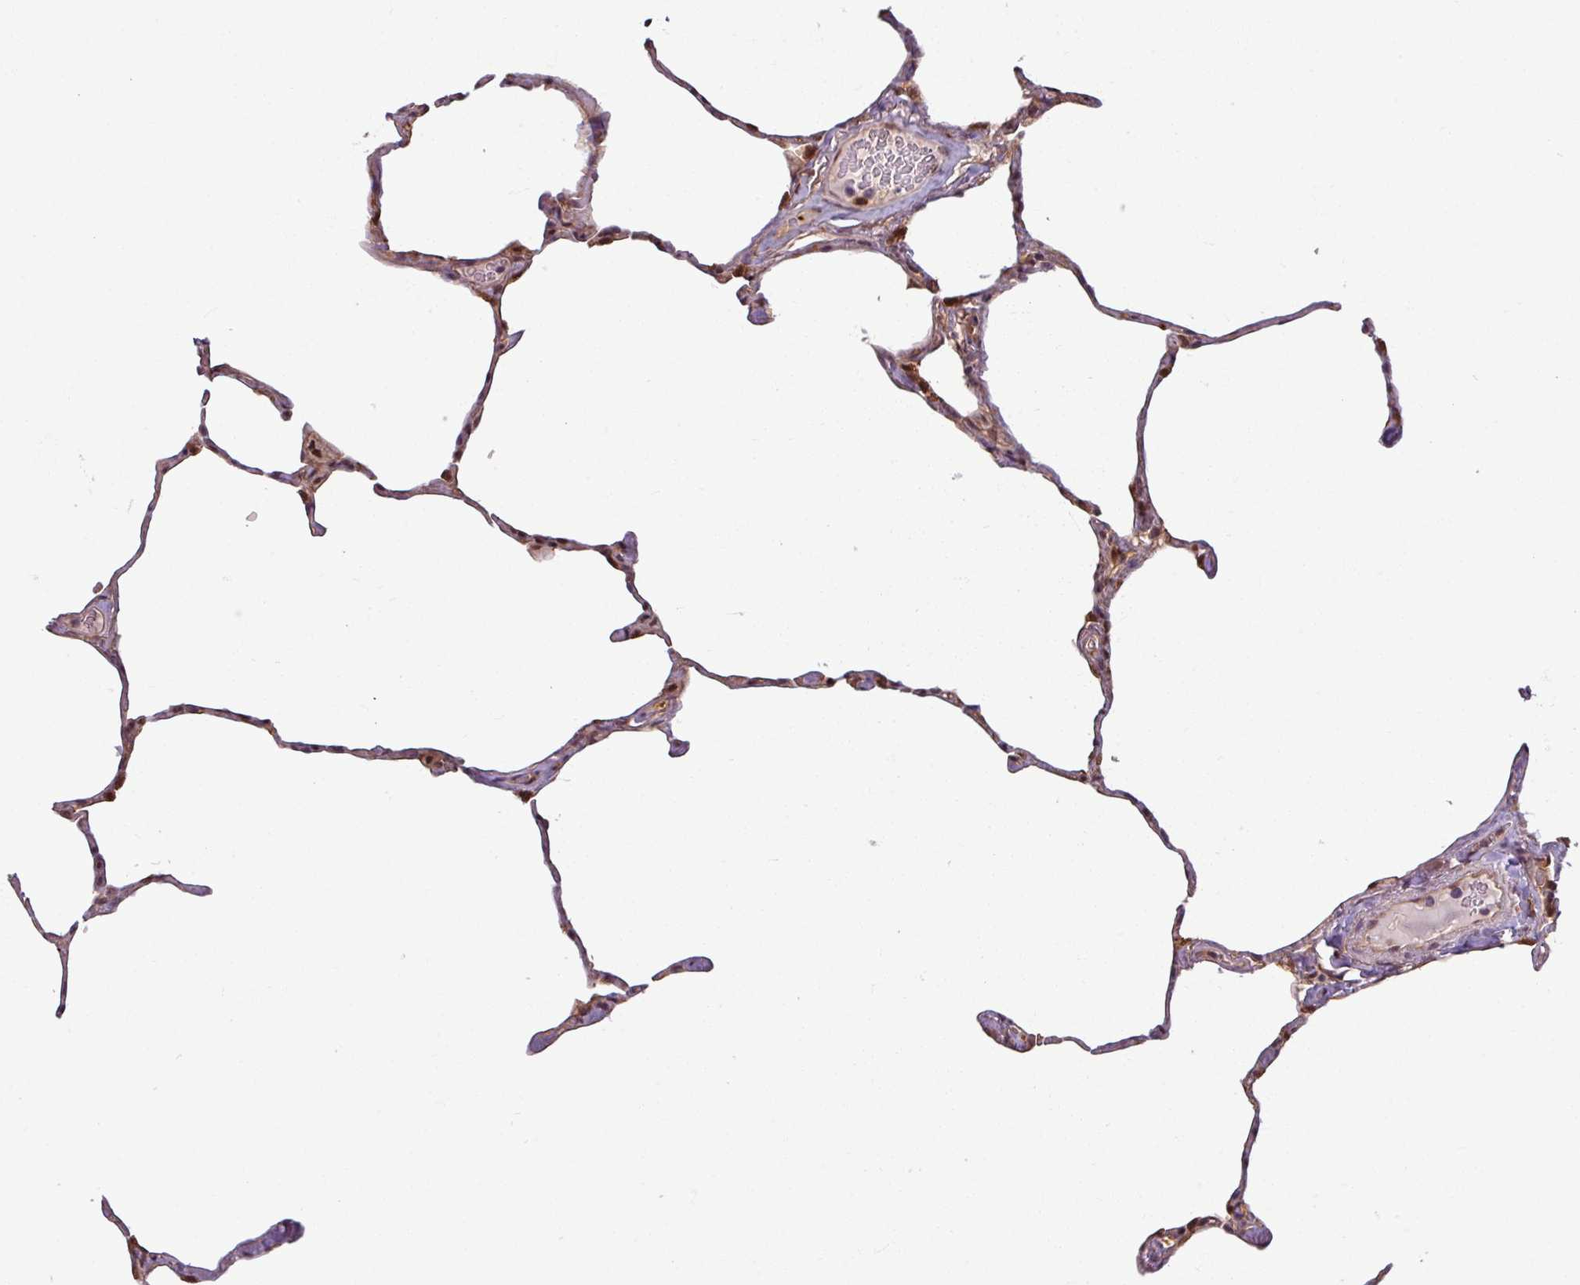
{"staining": {"intensity": "moderate", "quantity": "25%-75%", "location": "cytoplasmic/membranous"}, "tissue": "lung", "cell_type": "Alveolar cells", "image_type": "normal", "snomed": [{"axis": "morphology", "description": "Normal tissue, NOS"}, {"axis": "topography", "description": "Lung"}], "caption": "Moderate cytoplasmic/membranous expression for a protein is seen in about 25%-75% of alveolar cells of normal lung using IHC.", "gene": "KCTD11", "patient": {"sex": "male", "age": 65}}